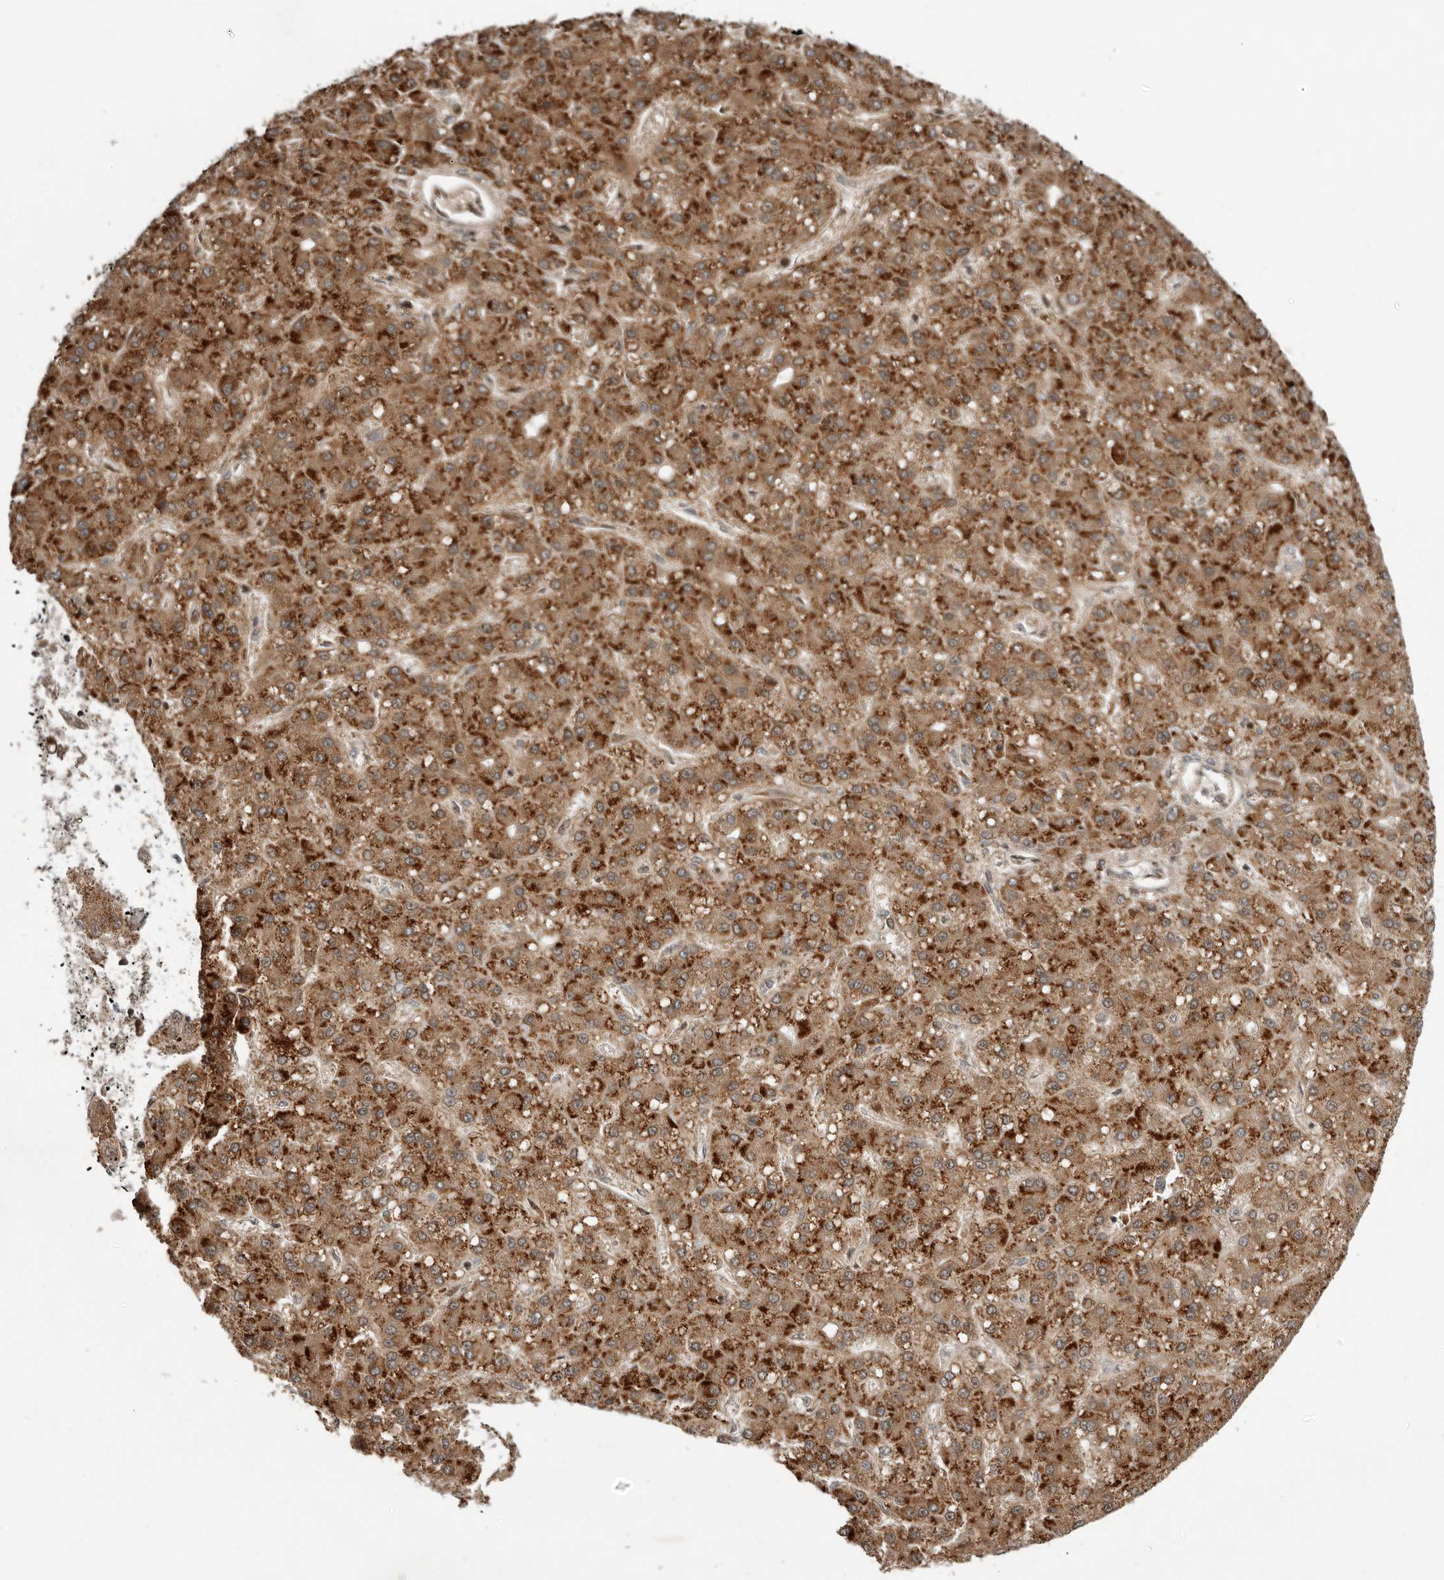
{"staining": {"intensity": "strong", "quantity": ">75%", "location": "cytoplasmic/membranous"}, "tissue": "liver cancer", "cell_type": "Tumor cells", "image_type": "cancer", "snomed": [{"axis": "morphology", "description": "Carcinoma, Hepatocellular, NOS"}, {"axis": "topography", "description": "Liver"}], "caption": "Human hepatocellular carcinoma (liver) stained for a protein (brown) reveals strong cytoplasmic/membranous positive positivity in about >75% of tumor cells.", "gene": "RABIF", "patient": {"sex": "male", "age": 67}}